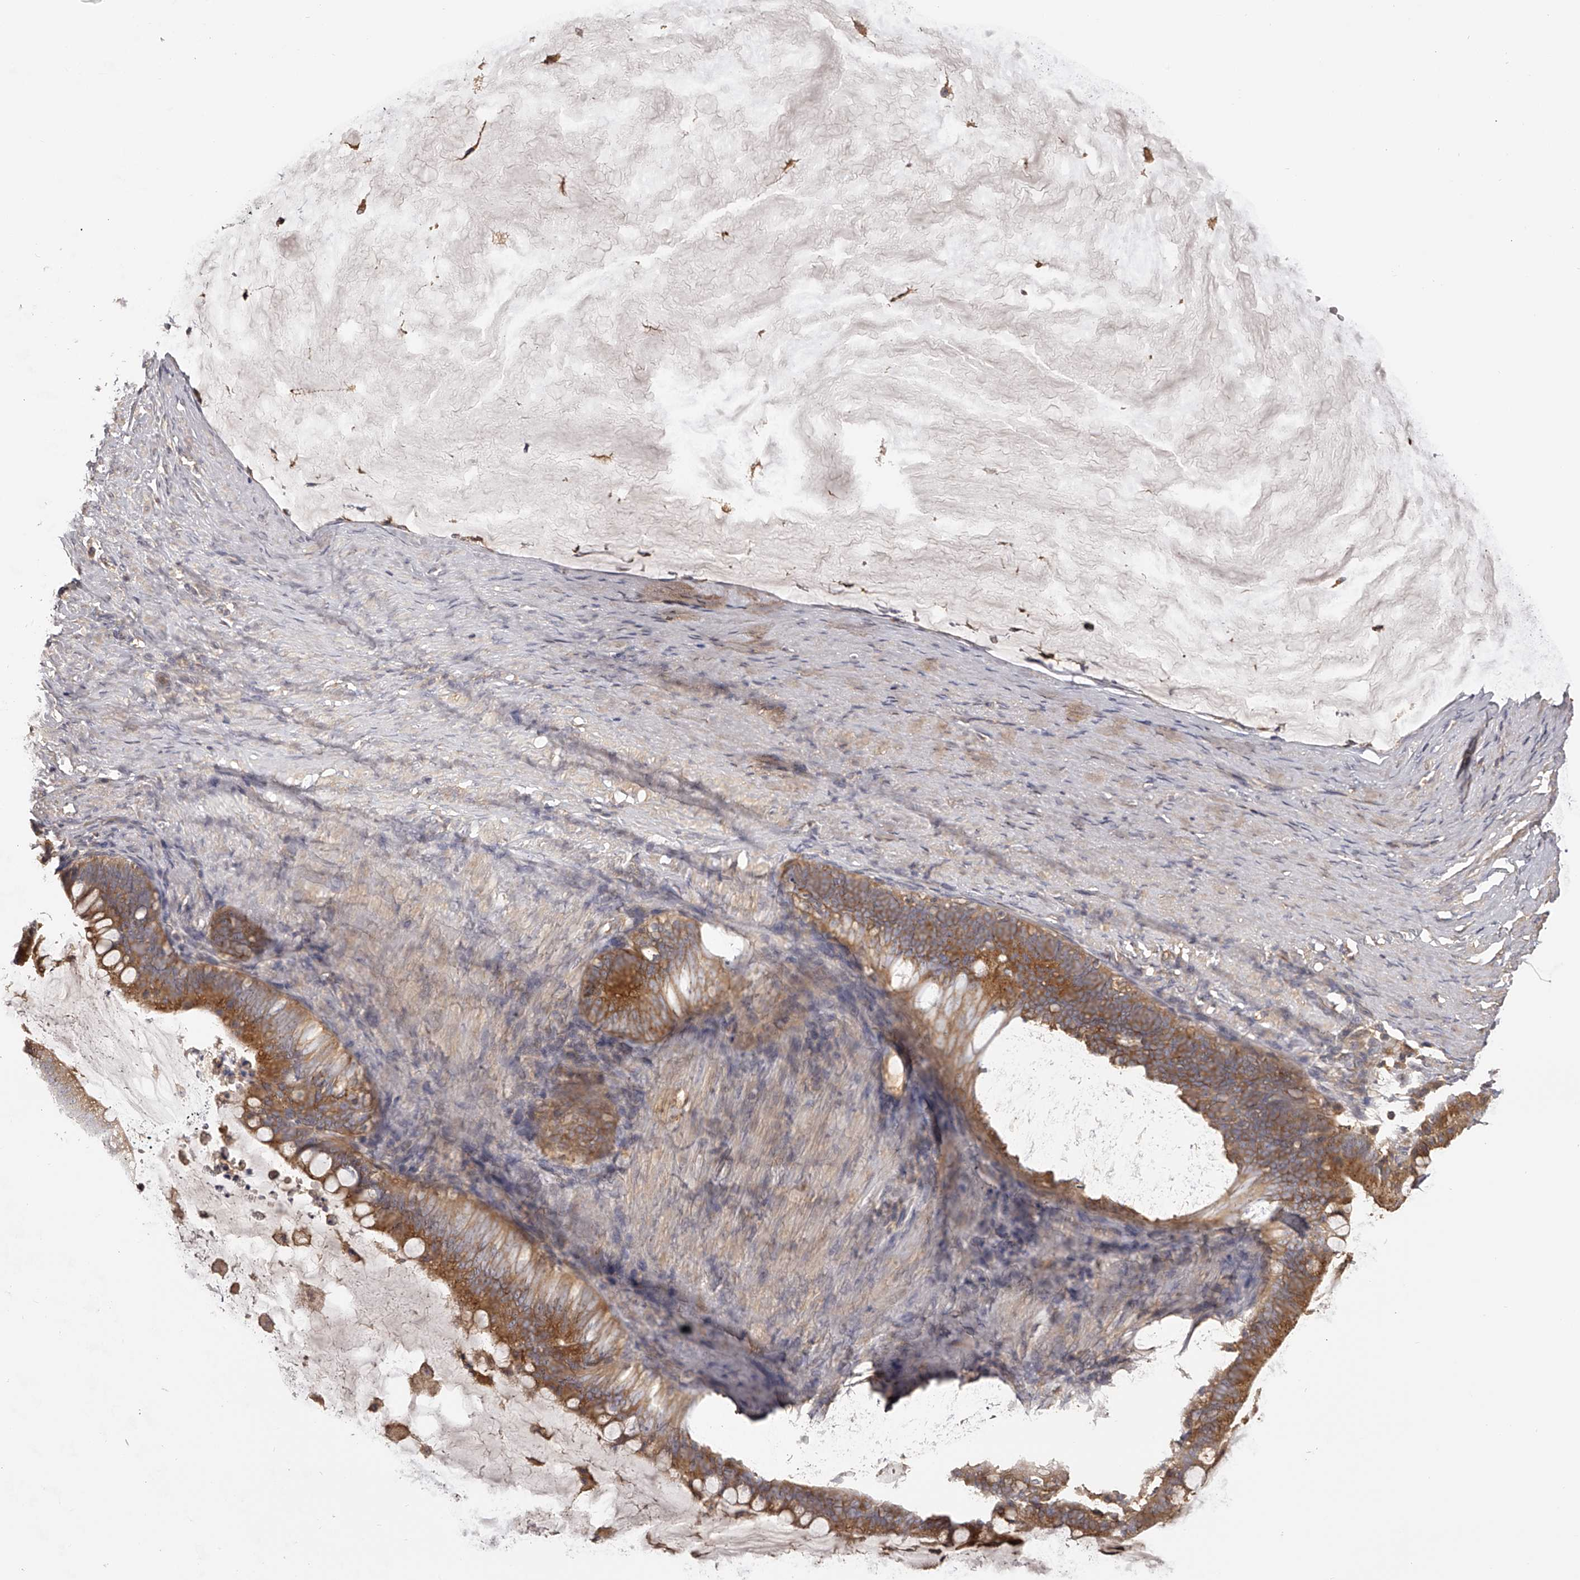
{"staining": {"intensity": "moderate", "quantity": ">75%", "location": "cytoplasmic/membranous"}, "tissue": "ovarian cancer", "cell_type": "Tumor cells", "image_type": "cancer", "snomed": [{"axis": "morphology", "description": "Cystadenocarcinoma, mucinous, NOS"}, {"axis": "topography", "description": "Ovary"}], "caption": "Ovarian cancer stained for a protein displays moderate cytoplasmic/membranous positivity in tumor cells.", "gene": "TNN", "patient": {"sex": "female", "age": 61}}